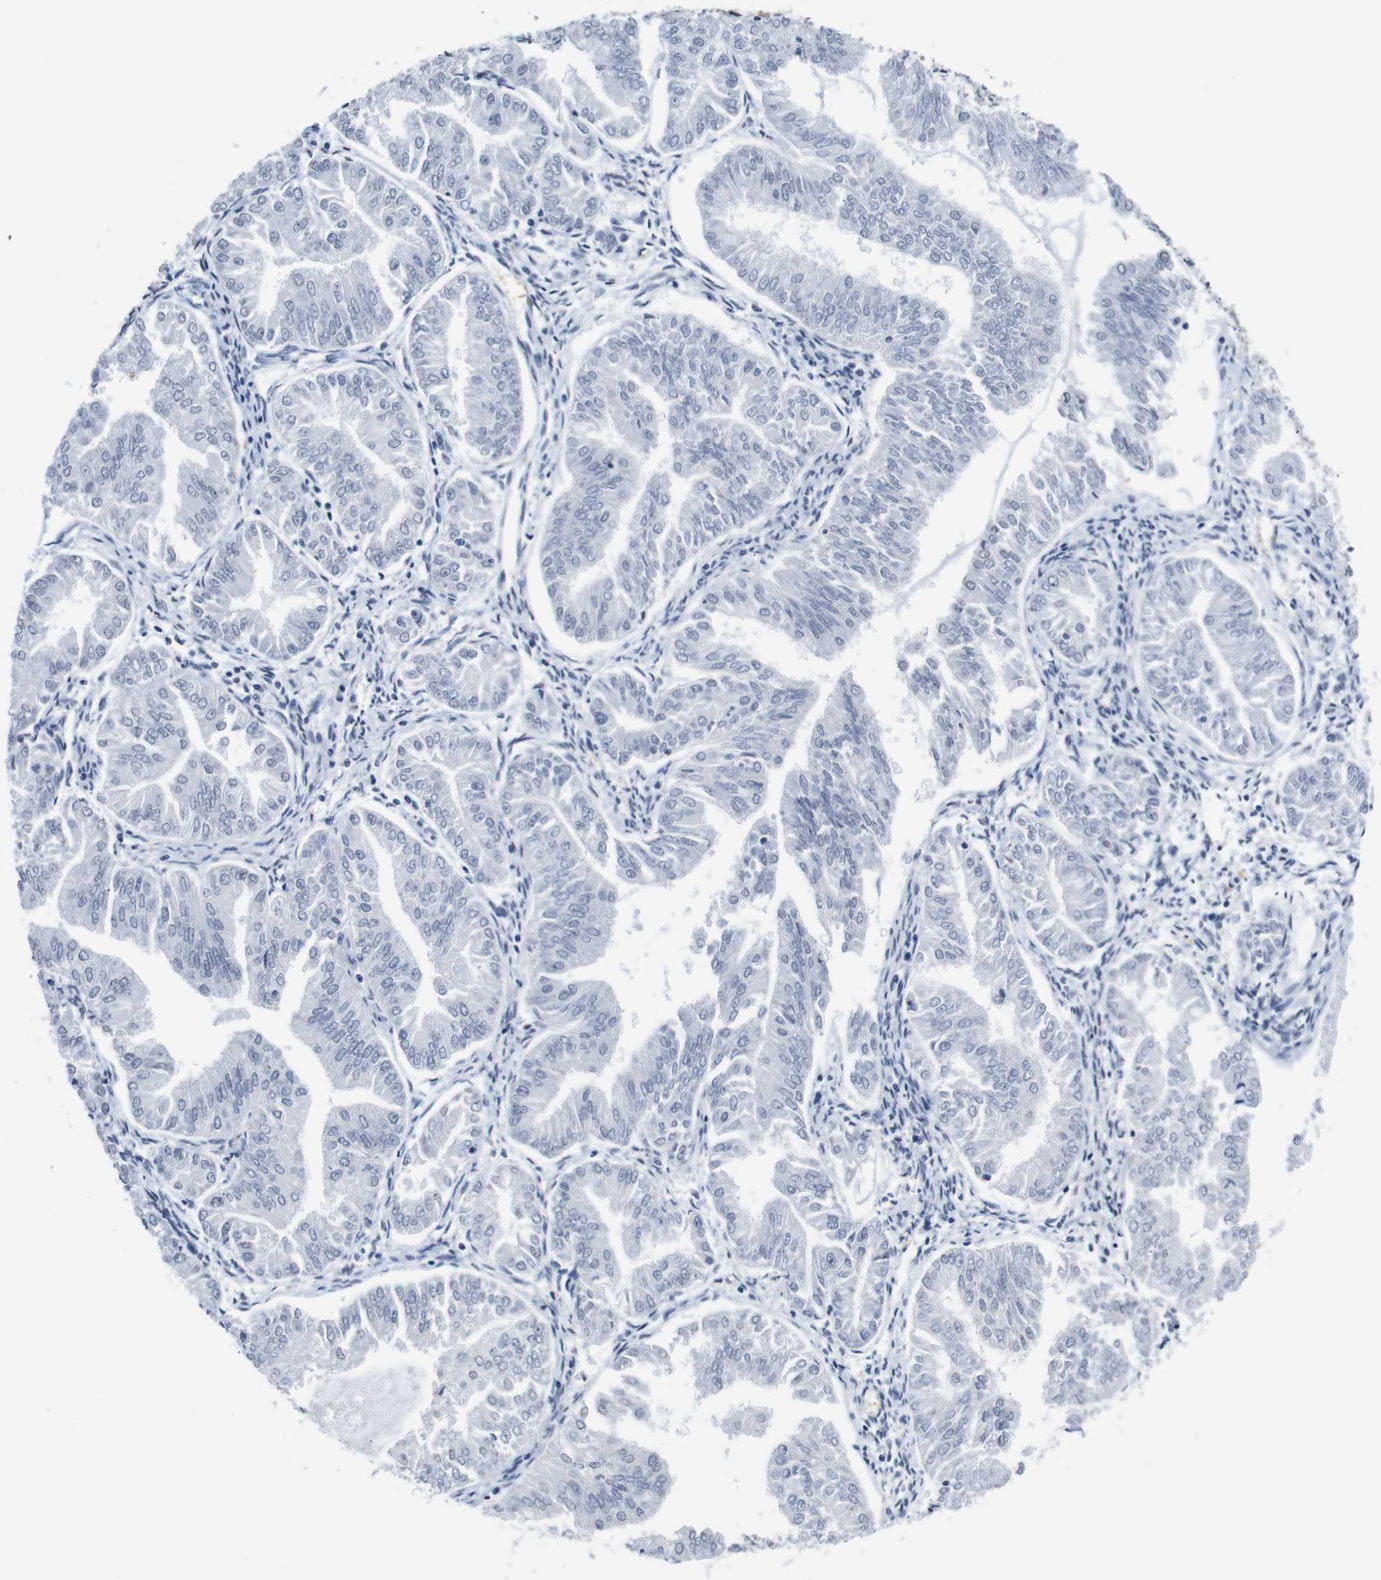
{"staining": {"intensity": "negative", "quantity": "none", "location": "none"}, "tissue": "endometrial cancer", "cell_type": "Tumor cells", "image_type": "cancer", "snomed": [{"axis": "morphology", "description": "Adenocarcinoma, NOS"}, {"axis": "topography", "description": "Endometrium"}], "caption": "IHC photomicrograph of neoplastic tissue: human endometrial adenocarcinoma stained with DAB exhibits no significant protein staining in tumor cells. The staining was performed using DAB to visualize the protein expression in brown, while the nuclei were stained in blue with hematoxylin (Magnification: 20x).", "gene": "SOCS3", "patient": {"sex": "female", "age": 53}}